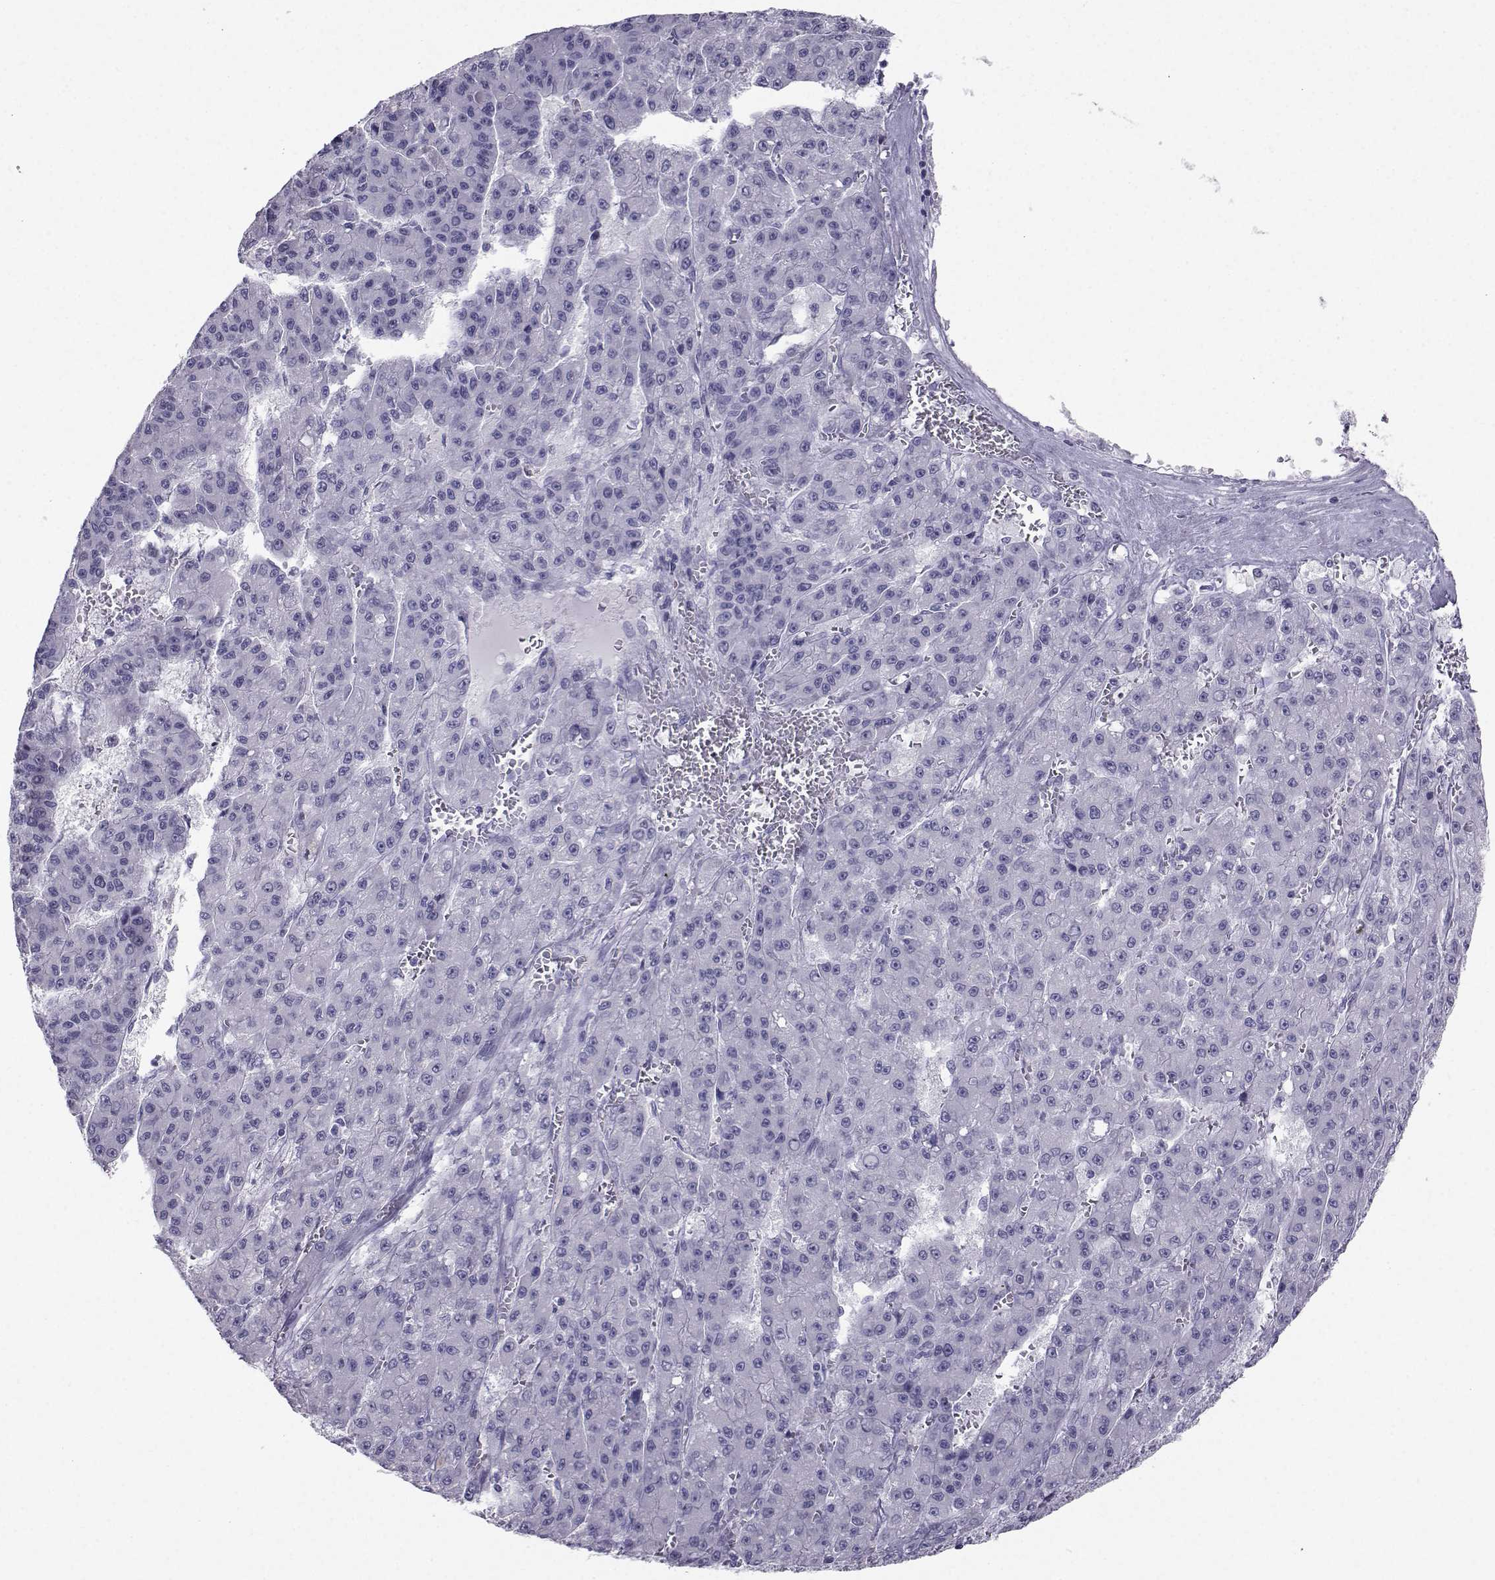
{"staining": {"intensity": "negative", "quantity": "none", "location": "none"}, "tissue": "liver cancer", "cell_type": "Tumor cells", "image_type": "cancer", "snomed": [{"axis": "morphology", "description": "Carcinoma, Hepatocellular, NOS"}, {"axis": "topography", "description": "Liver"}], "caption": "Protein analysis of liver cancer (hepatocellular carcinoma) demonstrates no significant positivity in tumor cells.", "gene": "SST", "patient": {"sex": "male", "age": 70}}